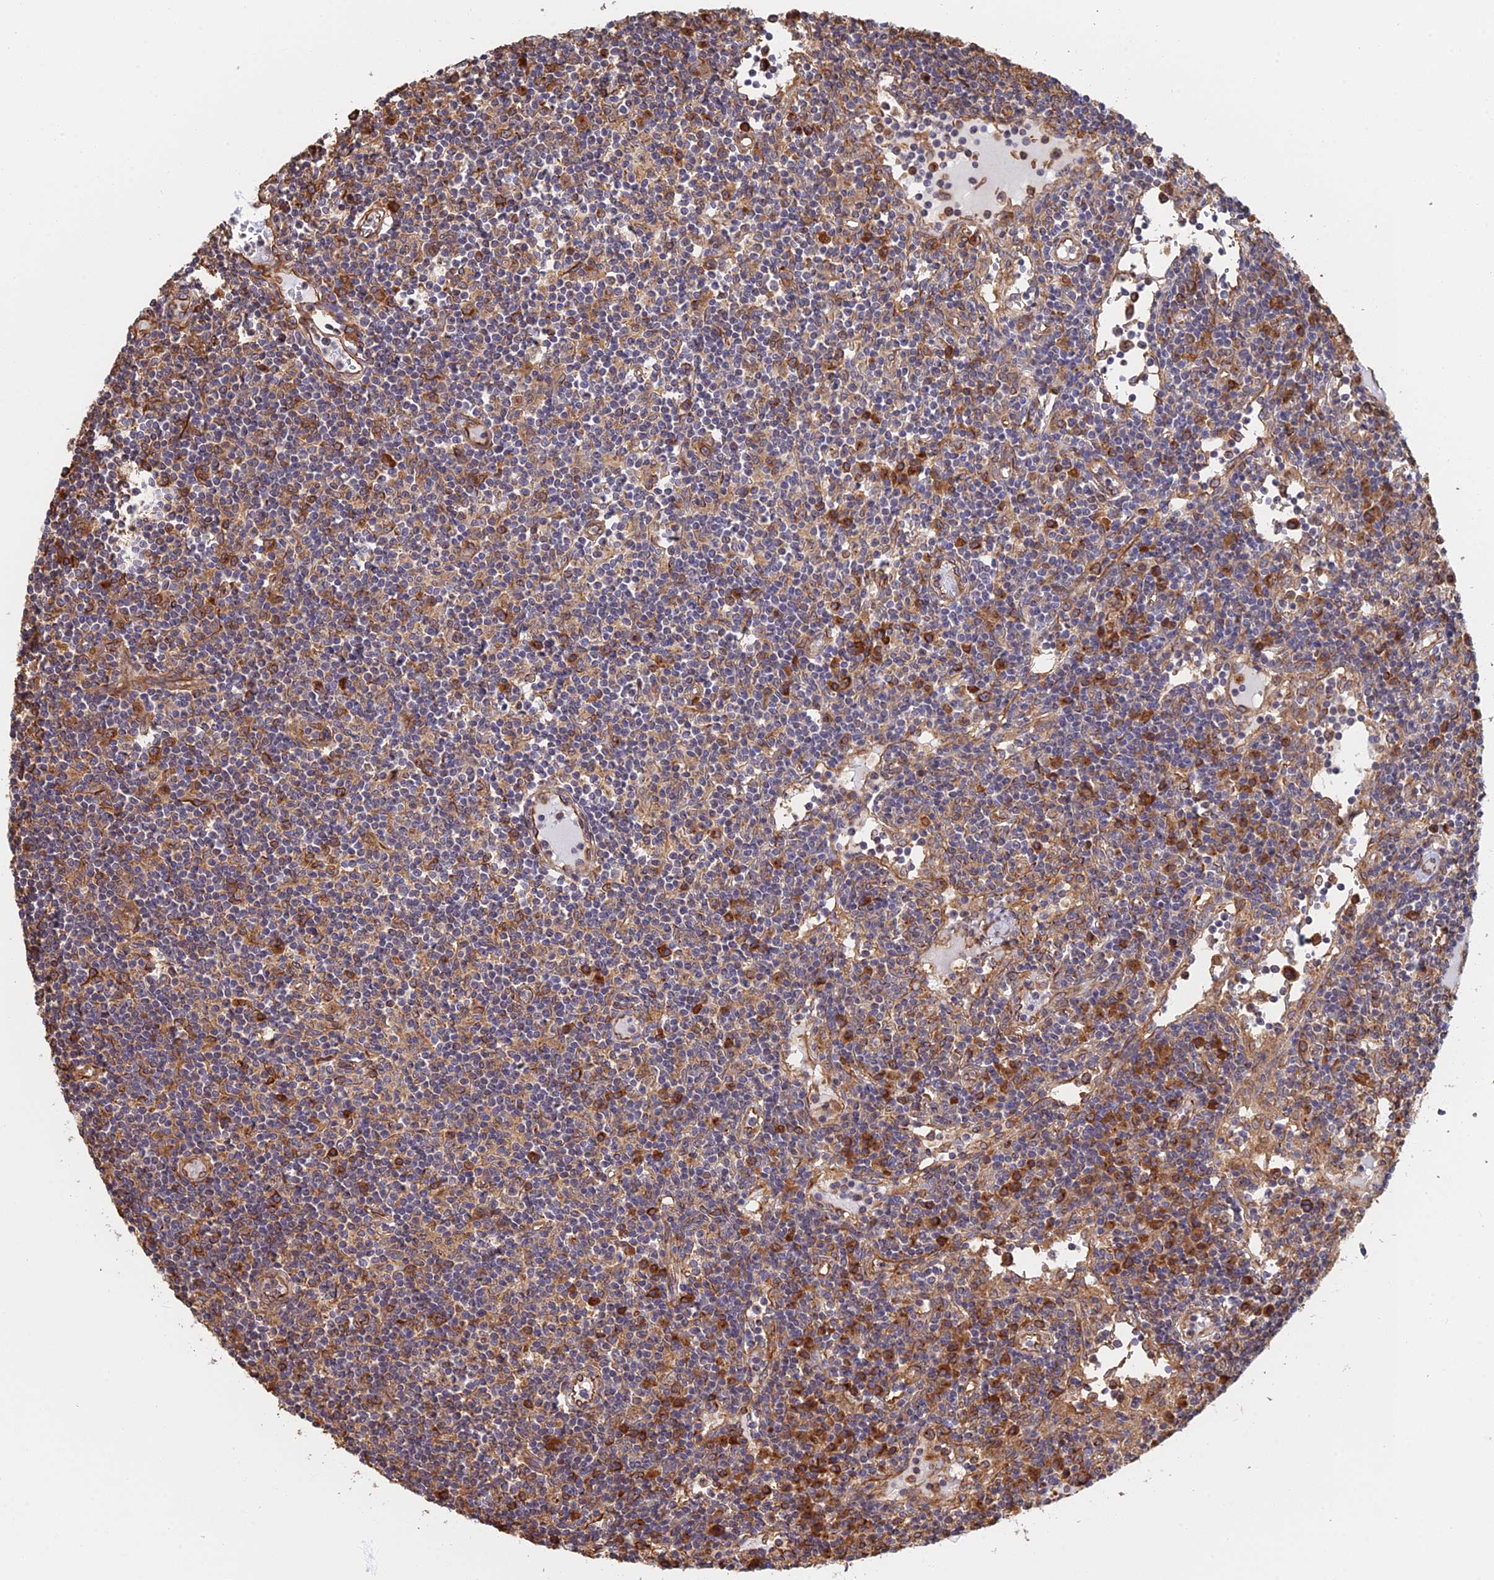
{"staining": {"intensity": "strong", "quantity": ">75%", "location": "cytoplasmic/membranous"}, "tissue": "lymph node", "cell_type": "Germinal center cells", "image_type": "normal", "snomed": [{"axis": "morphology", "description": "Normal tissue, NOS"}, {"axis": "topography", "description": "Lymph node"}], "caption": "DAB (3,3'-diaminobenzidine) immunohistochemical staining of normal lymph node displays strong cytoplasmic/membranous protein staining in approximately >75% of germinal center cells. The protein of interest is shown in brown color, while the nuclei are stained blue.", "gene": "WBP11", "patient": {"sex": "female", "age": 55}}